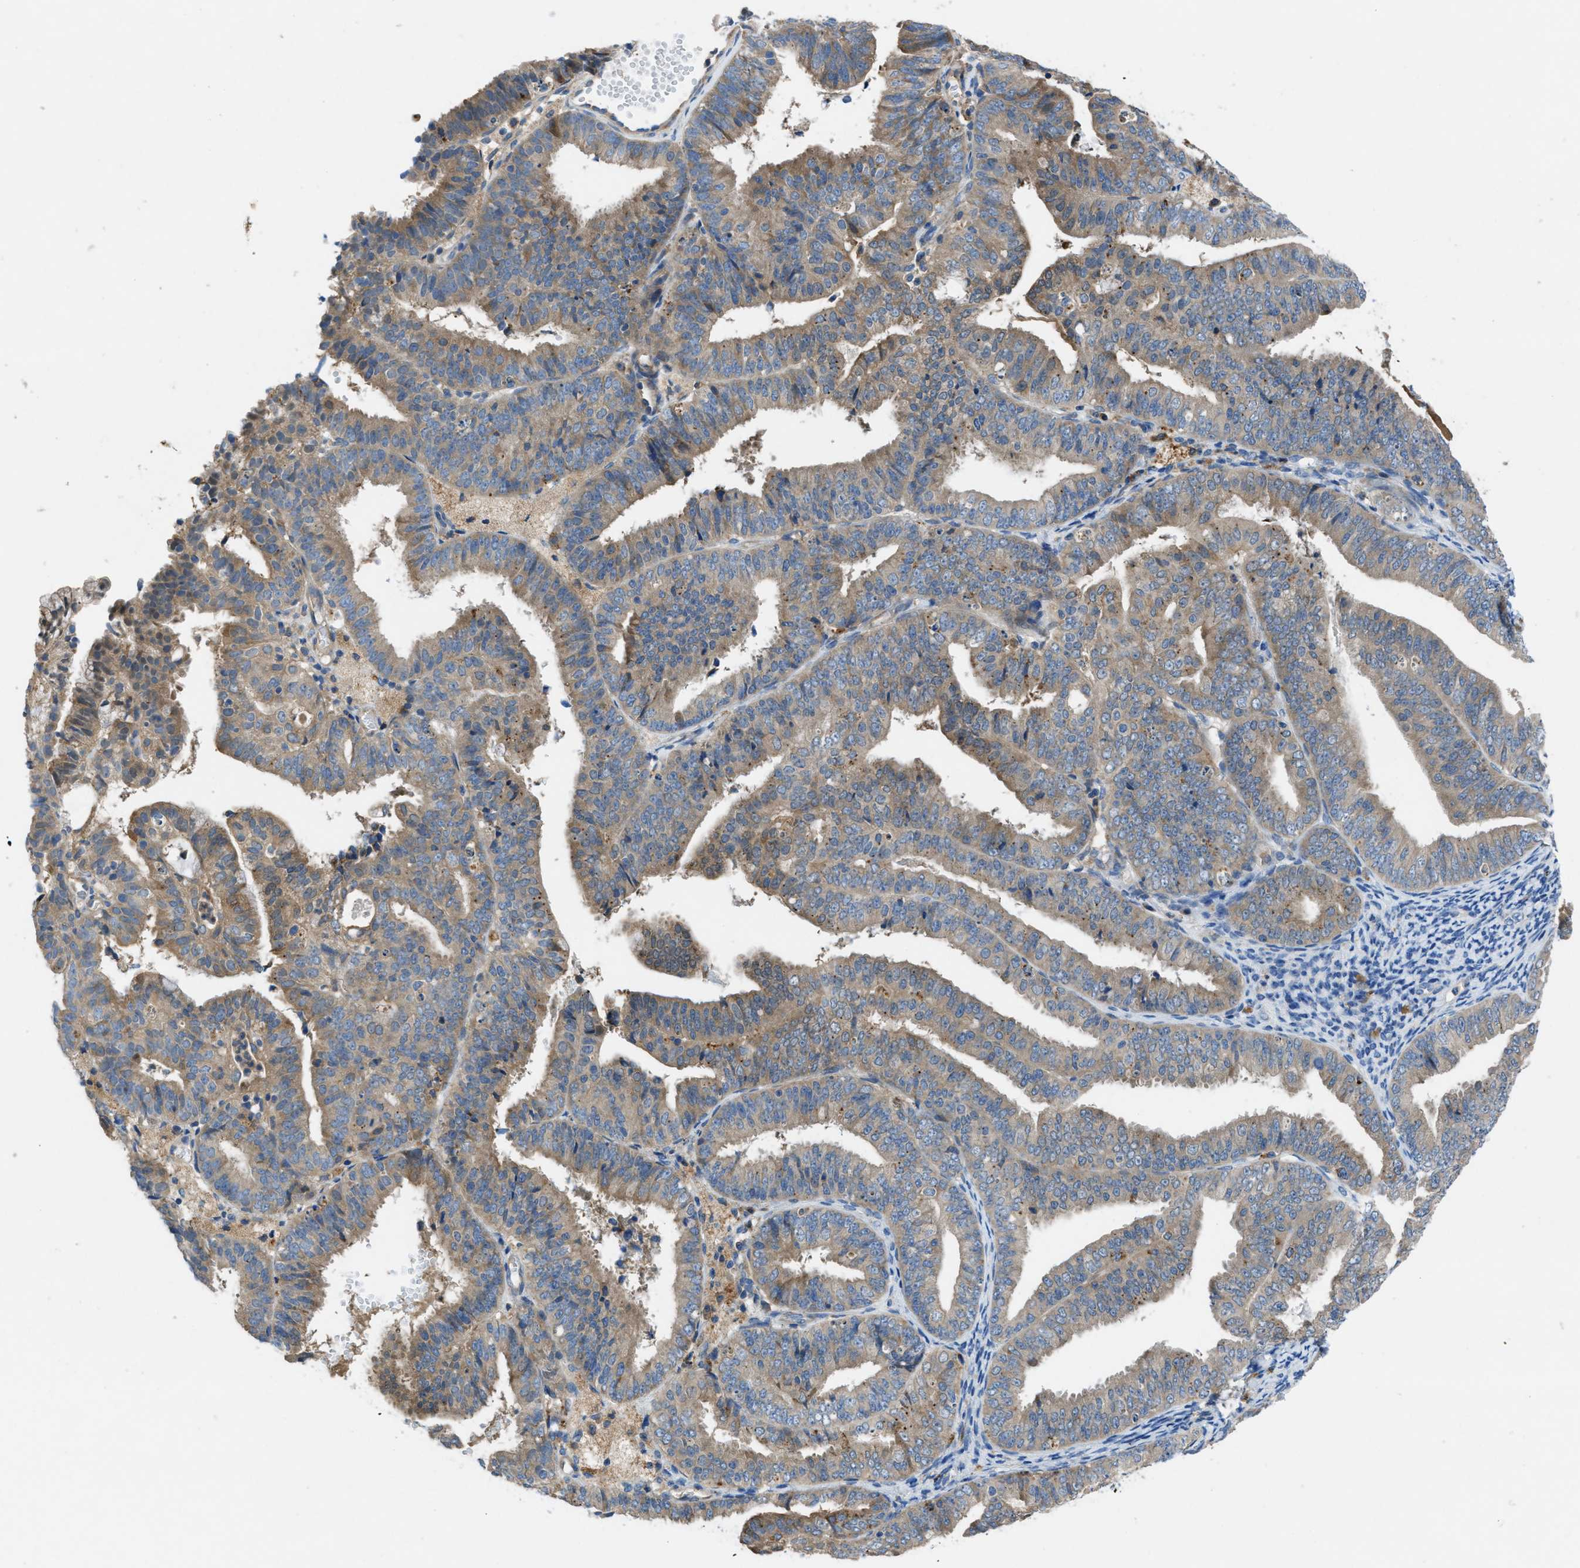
{"staining": {"intensity": "moderate", "quantity": ">75%", "location": "cytoplasmic/membranous"}, "tissue": "endometrial cancer", "cell_type": "Tumor cells", "image_type": "cancer", "snomed": [{"axis": "morphology", "description": "Adenocarcinoma, NOS"}, {"axis": "topography", "description": "Endometrium"}], "caption": "Immunohistochemical staining of human endometrial adenocarcinoma displays medium levels of moderate cytoplasmic/membranous protein staining in about >75% of tumor cells.", "gene": "MAP3K20", "patient": {"sex": "female", "age": 63}}